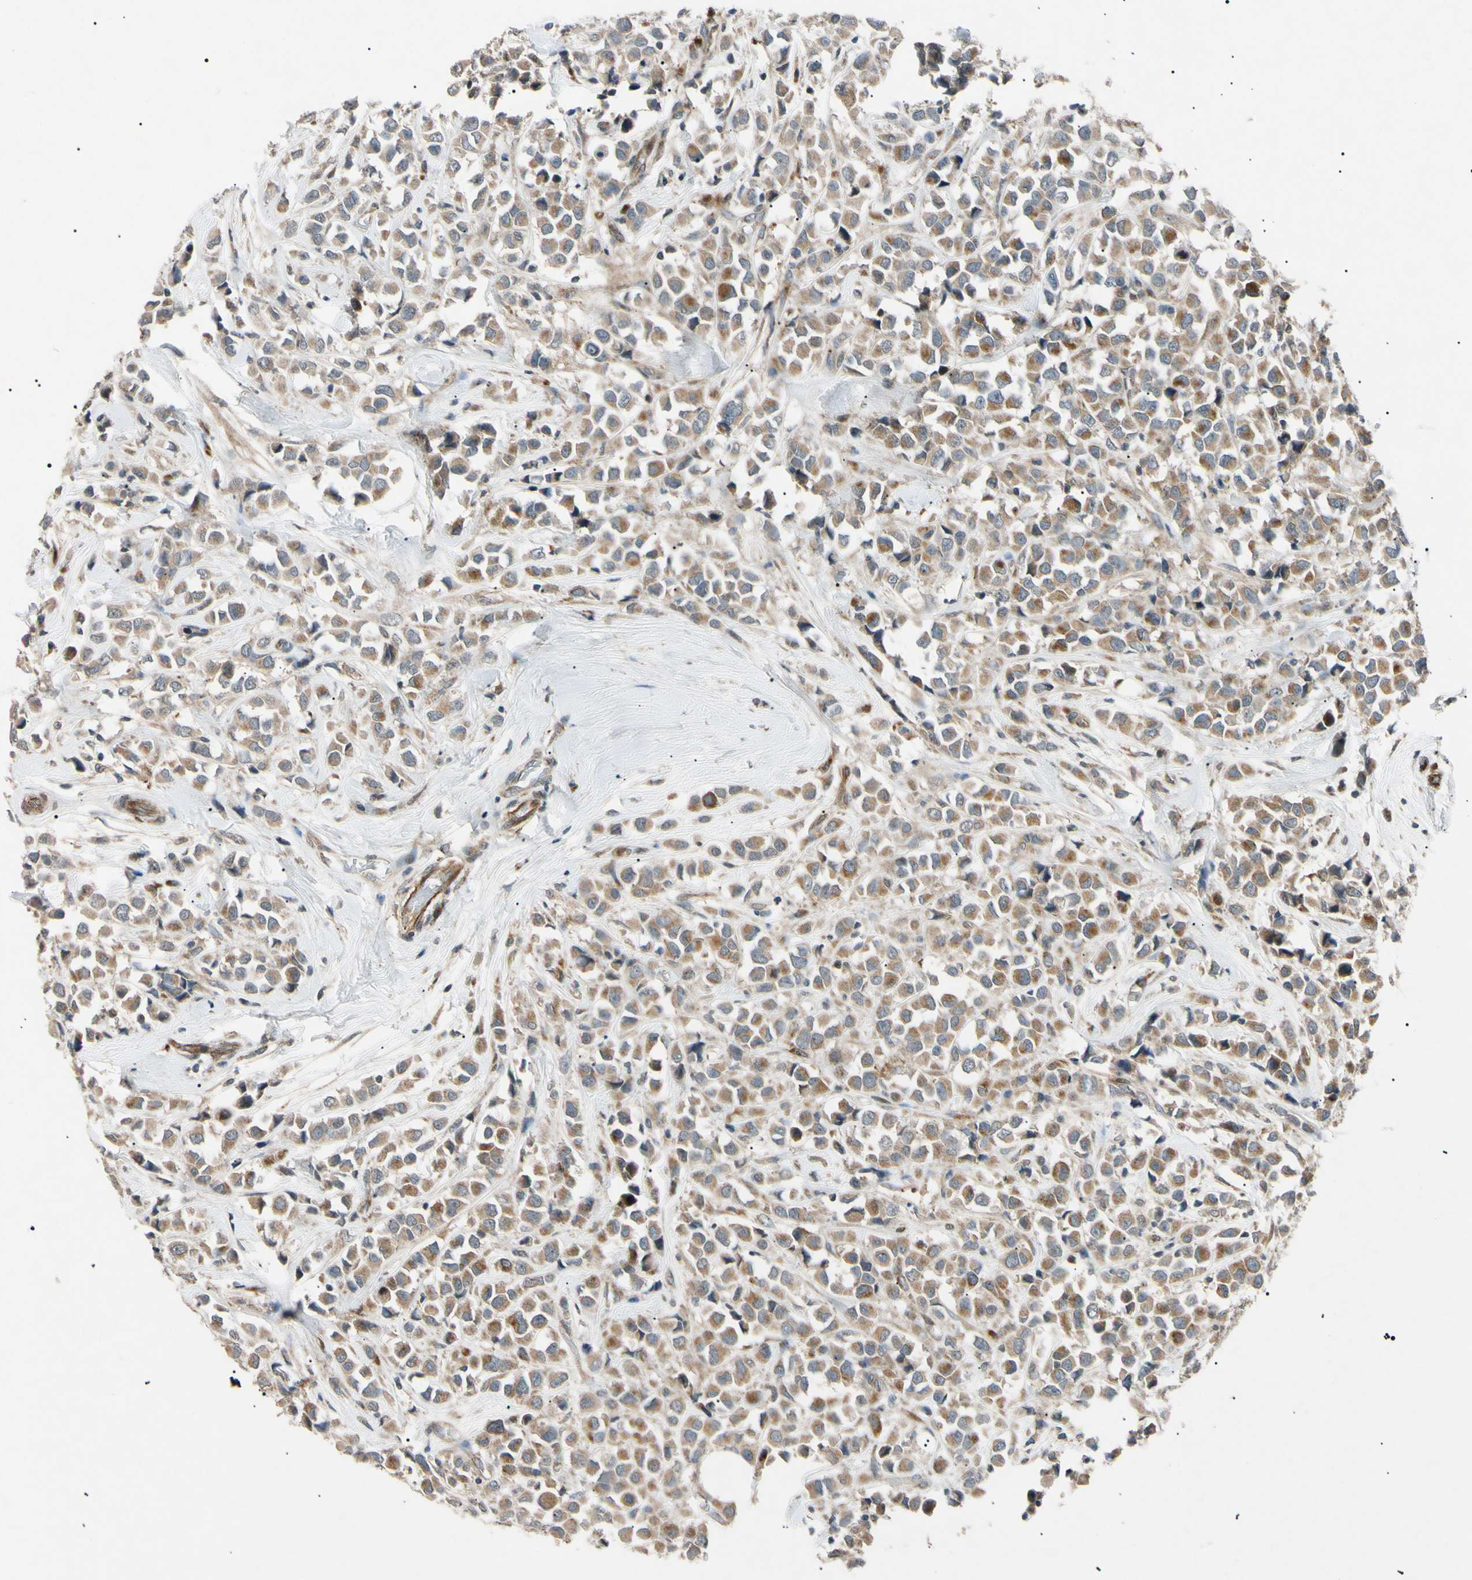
{"staining": {"intensity": "weak", "quantity": ">75%", "location": "cytoplasmic/membranous"}, "tissue": "breast cancer", "cell_type": "Tumor cells", "image_type": "cancer", "snomed": [{"axis": "morphology", "description": "Duct carcinoma"}, {"axis": "topography", "description": "Breast"}], "caption": "Protein expression analysis of intraductal carcinoma (breast) displays weak cytoplasmic/membranous expression in approximately >75% of tumor cells. The staining is performed using DAB (3,3'-diaminobenzidine) brown chromogen to label protein expression. The nuclei are counter-stained blue using hematoxylin.", "gene": "TUBB4A", "patient": {"sex": "female", "age": 61}}